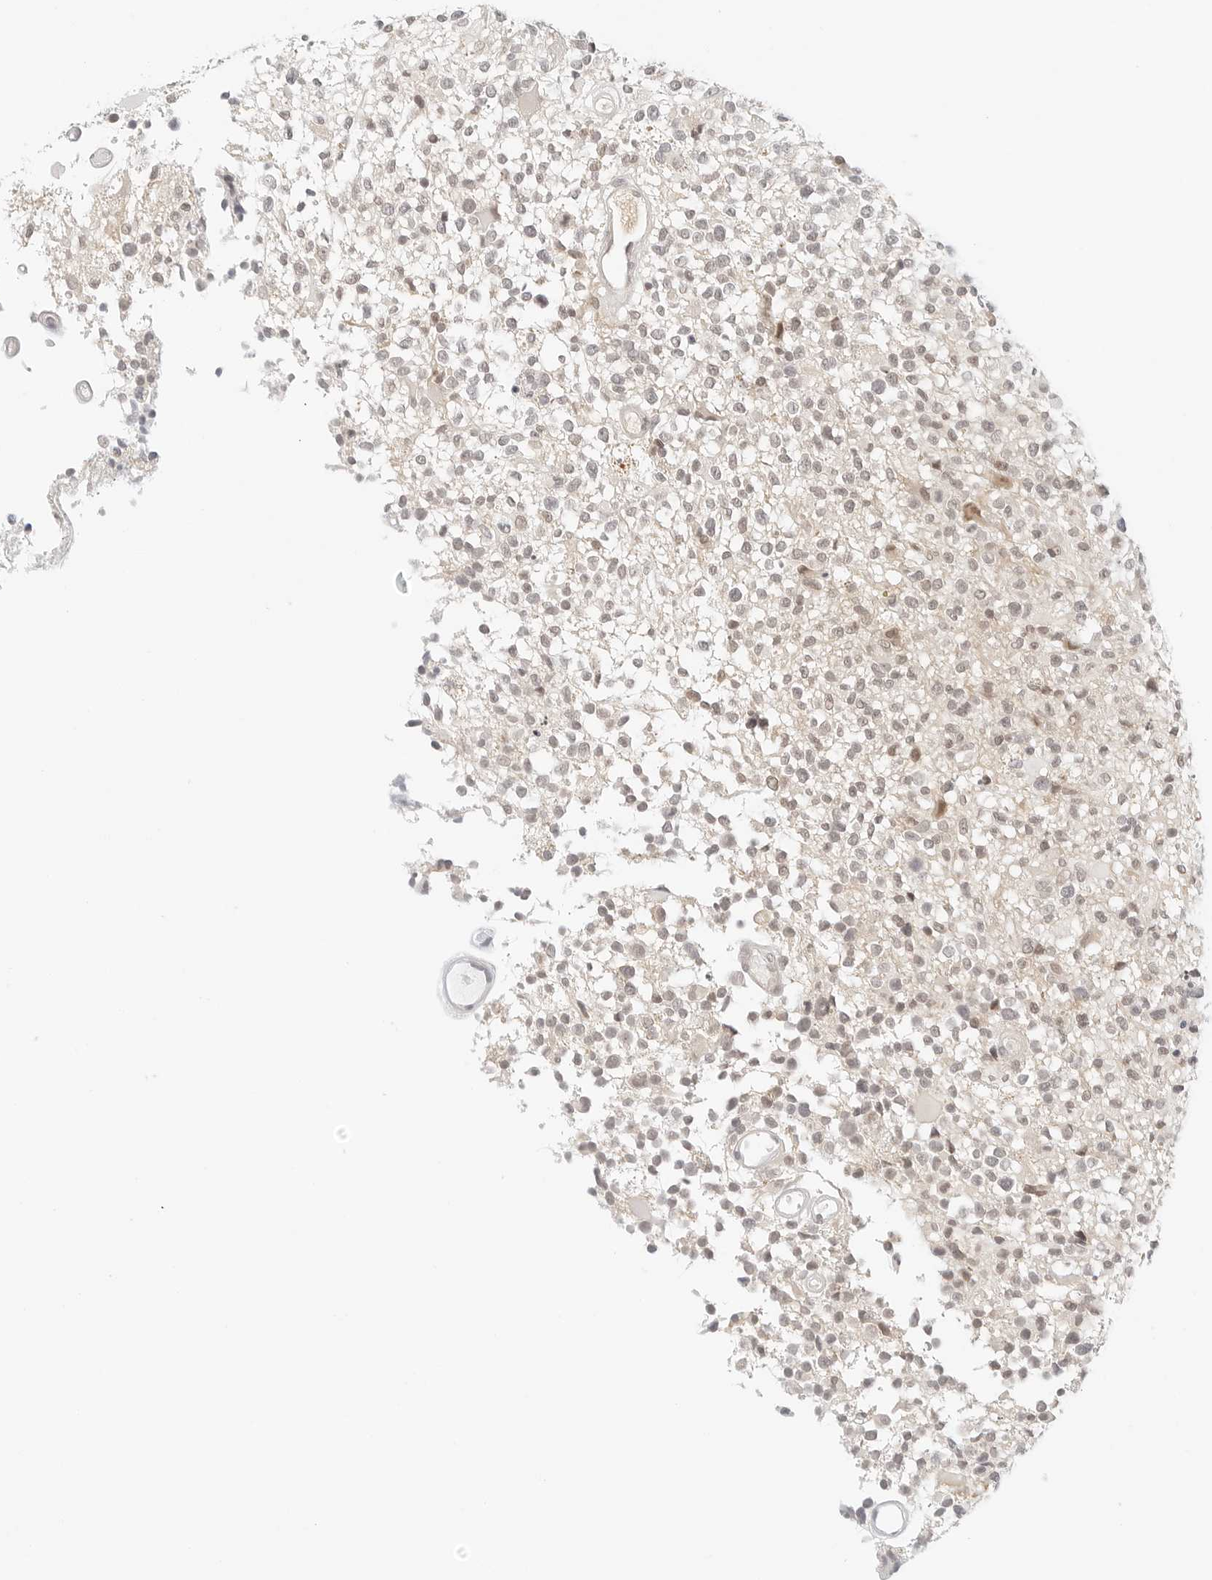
{"staining": {"intensity": "weak", "quantity": "25%-75%", "location": "nuclear"}, "tissue": "glioma", "cell_type": "Tumor cells", "image_type": "cancer", "snomed": [{"axis": "morphology", "description": "Glioma, malignant, High grade"}, {"axis": "morphology", "description": "Glioblastoma, NOS"}, {"axis": "topography", "description": "Brain"}], "caption": "A brown stain labels weak nuclear positivity of a protein in human malignant glioma (high-grade) tumor cells. (brown staining indicates protein expression, while blue staining denotes nuclei).", "gene": "NEO1", "patient": {"sex": "male", "age": 60}}